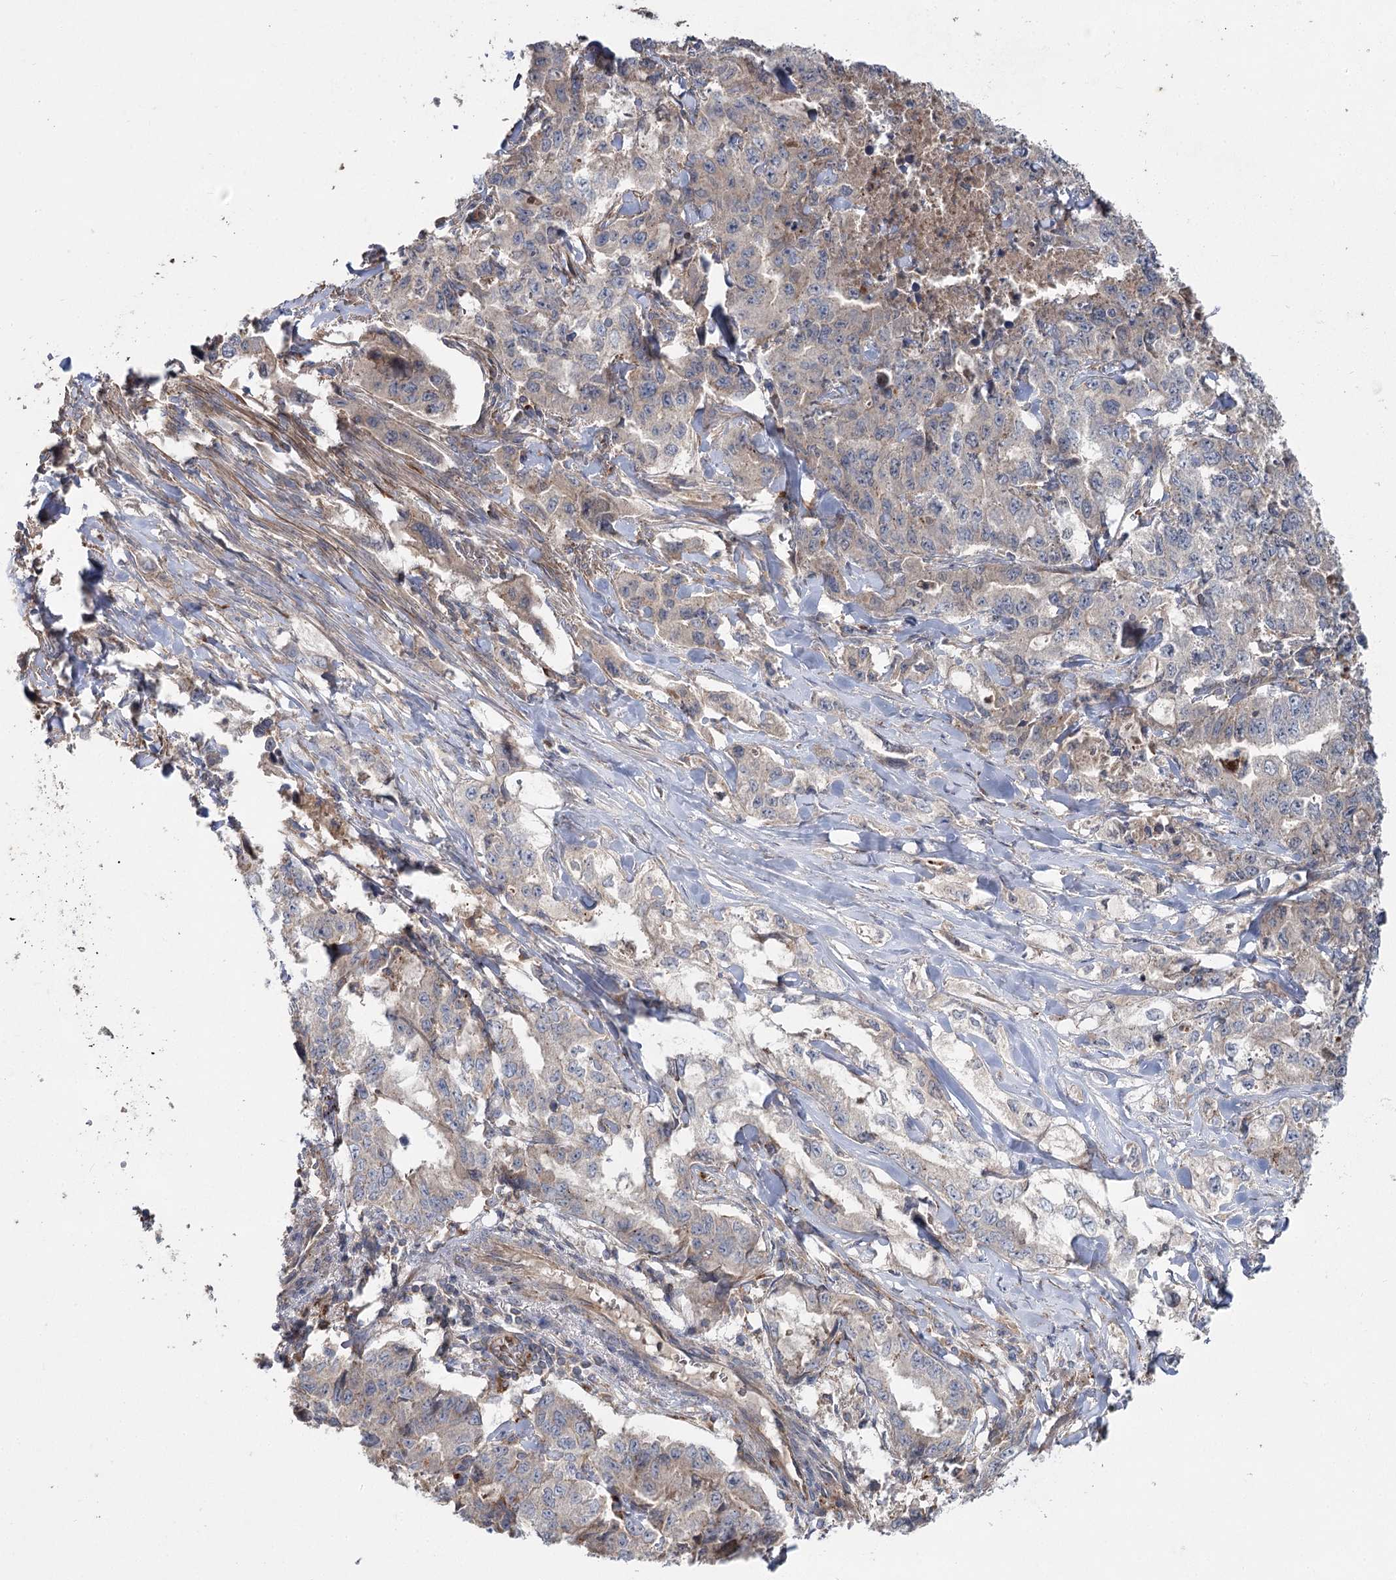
{"staining": {"intensity": "weak", "quantity": "25%-75%", "location": "cytoplasmic/membranous"}, "tissue": "lung cancer", "cell_type": "Tumor cells", "image_type": "cancer", "snomed": [{"axis": "morphology", "description": "Adenocarcinoma, NOS"}, {"axis": "topography", "description": "Lung"}], "caption": "High-magnification brightfield microscopy of adenocarcinoma (lung) stained with DAB (brown) and counterstained with hematoxylin (blue). tumor cells exhibit weak cytoplasmic/membranous expression is seen in about25%-75% of cells.", "gene": "KIAA0825", "patient": {"sex": "female", "age": 51}}